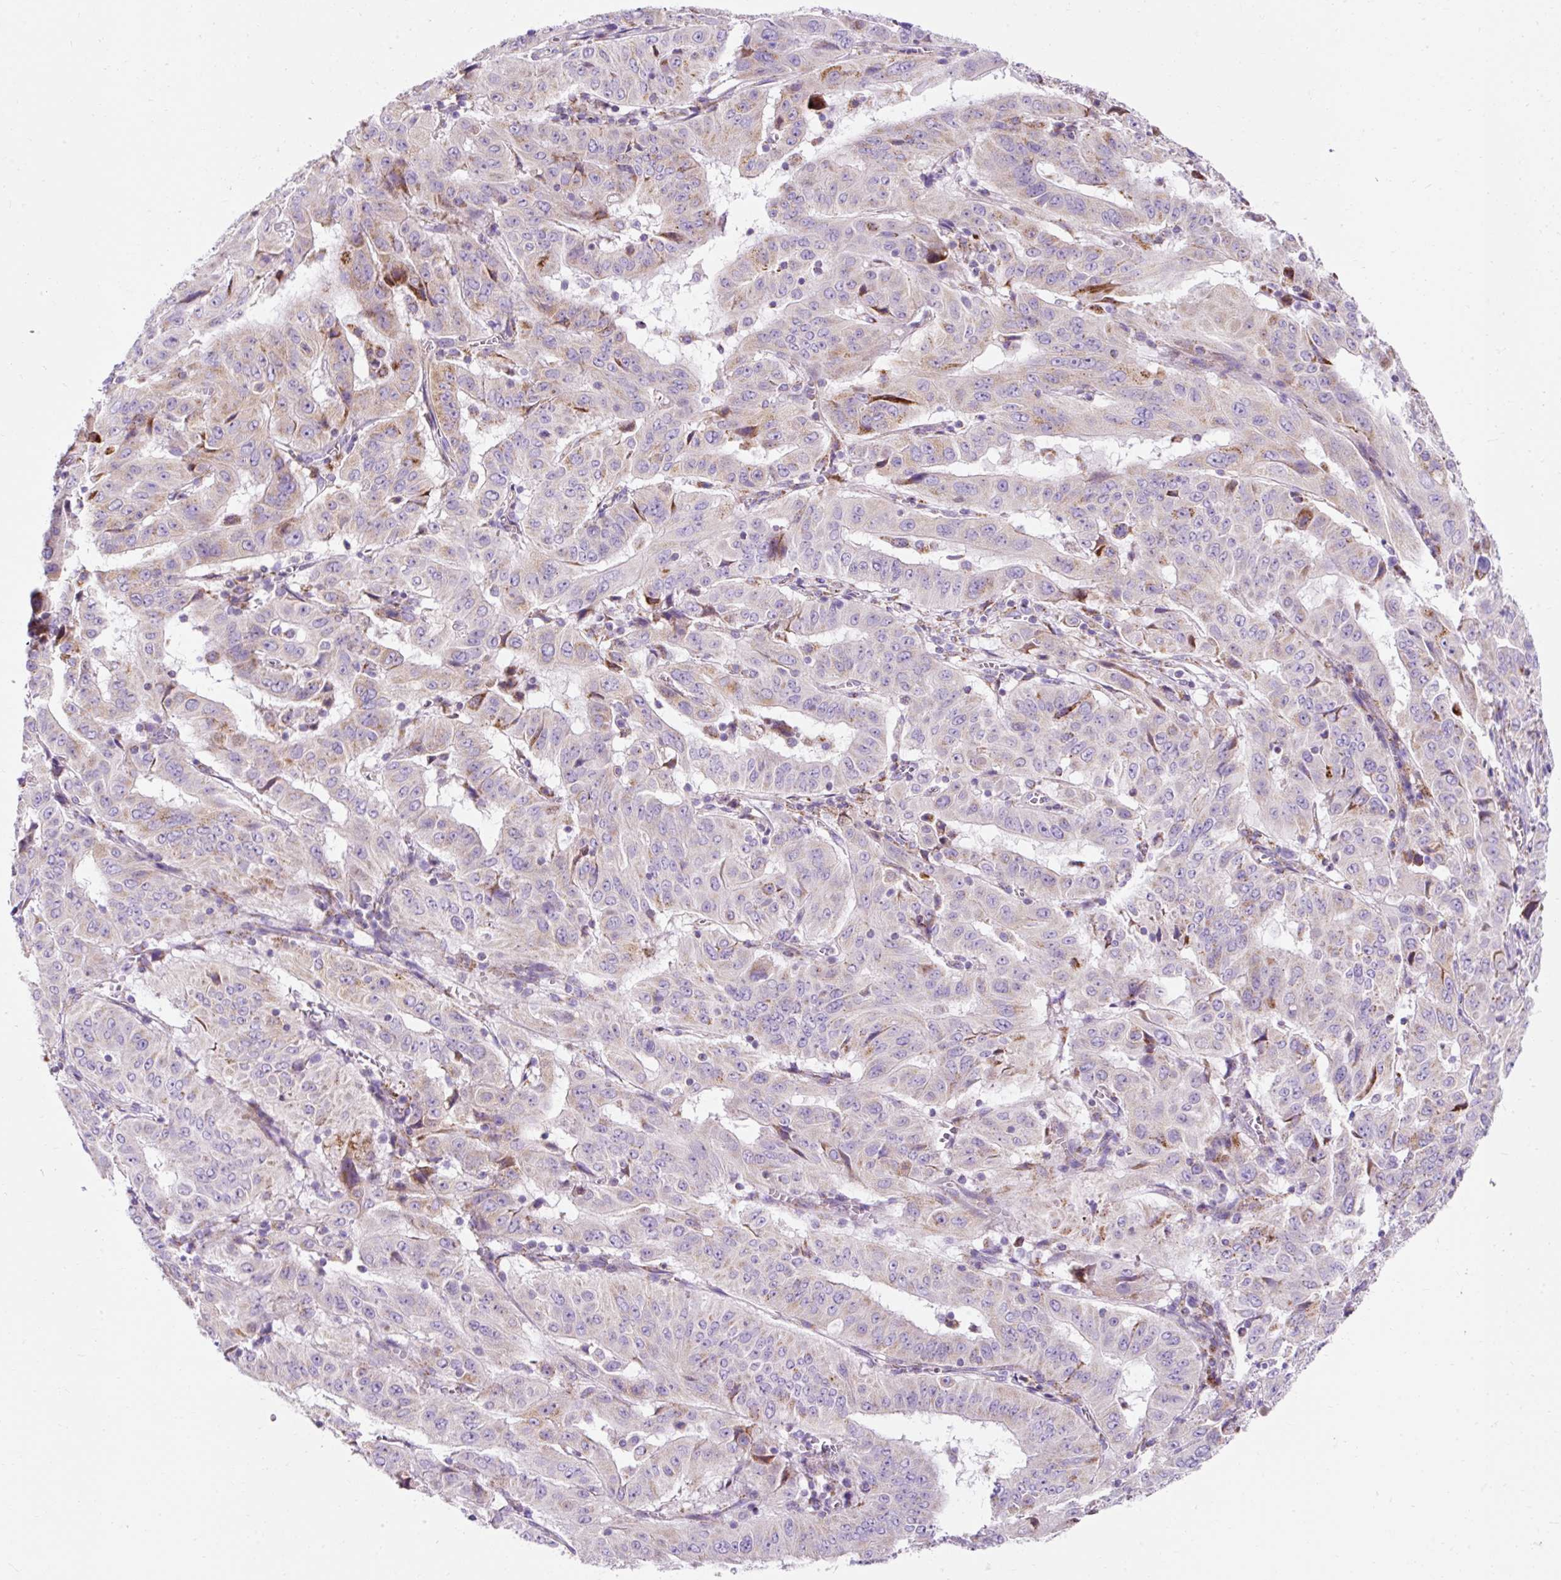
{"staining": {"intensity": "moderate", "quantity": "<25%", "location": "cytoplasmic/membranous"}, "tissue": "pancreatic cancer", "cell_type": "Tumor cells", "image_type": "cancer", "snomed": [{"axis": "morphology", "description": "Adenocarcinoma, NOS"}, {"axis": "topography", "description": "Pancreas"}], "caption": "Protein staining shows moderate cytoplasmic/membranous expression in approximately <25% of tumor cells in pancreatic adenocarcinoma.", "gene": "PLPP2", "patient": {"sex": "male", "age": 63}}